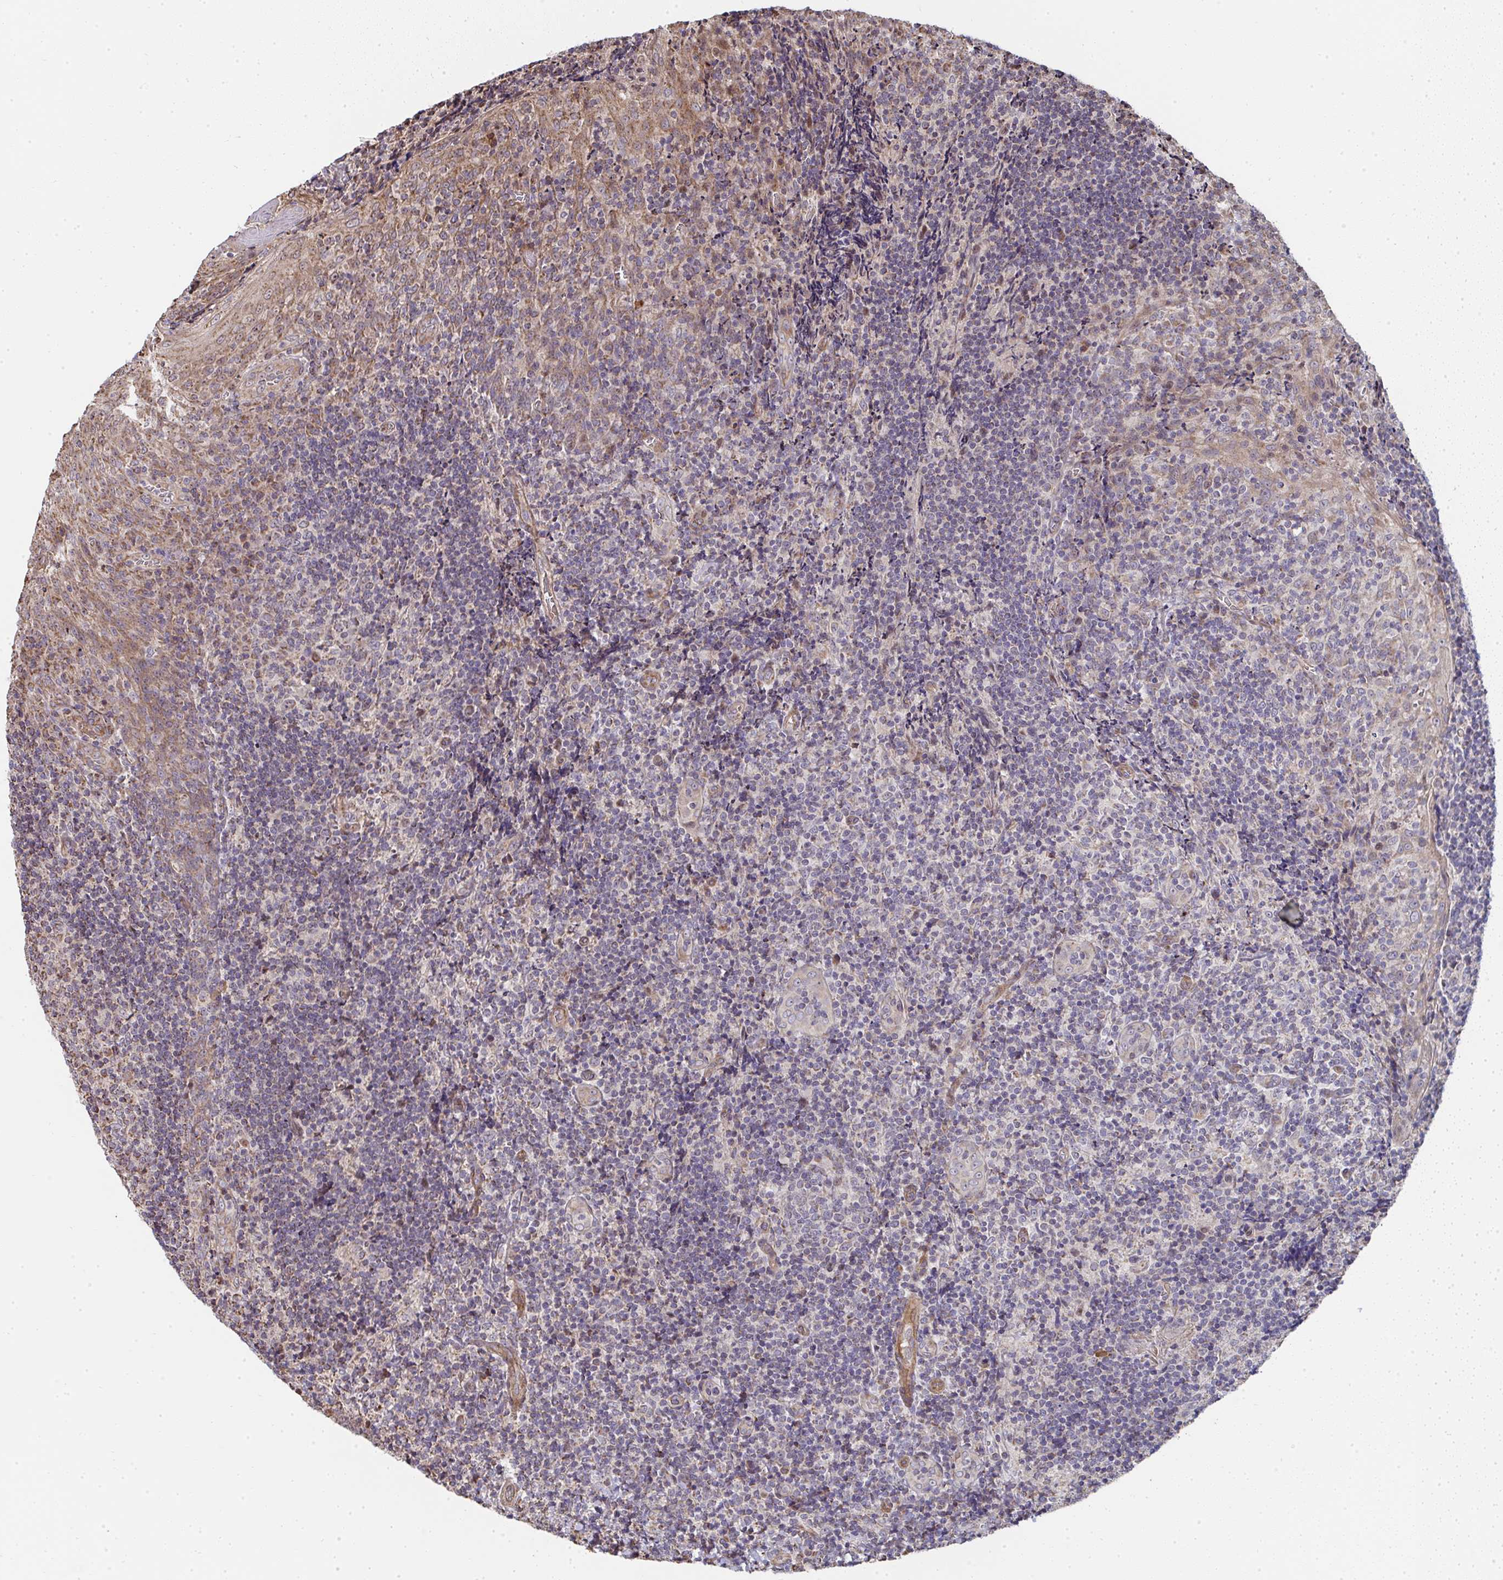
{"staining": {"intensity": "moderate", "quantity": "<25%", "location": "cytoplasmic/membranous"}, "tissue": "tonsil", "cell_type": "Germinal center cells", "image_type": "normal", "snomed": [{"axis": "morphology", "description": "Normal tissue, NOS"}, {"axis": "topography", "description": "Tonsil"}], "caption": "This is a histology image of IHC staining of normal tonsil, which shows moderate positivity in the cytoplasmic/membranous of germinal center cells.", "gene": "AGTPBP1", "patient": {"sex": "male", "age": 17}}